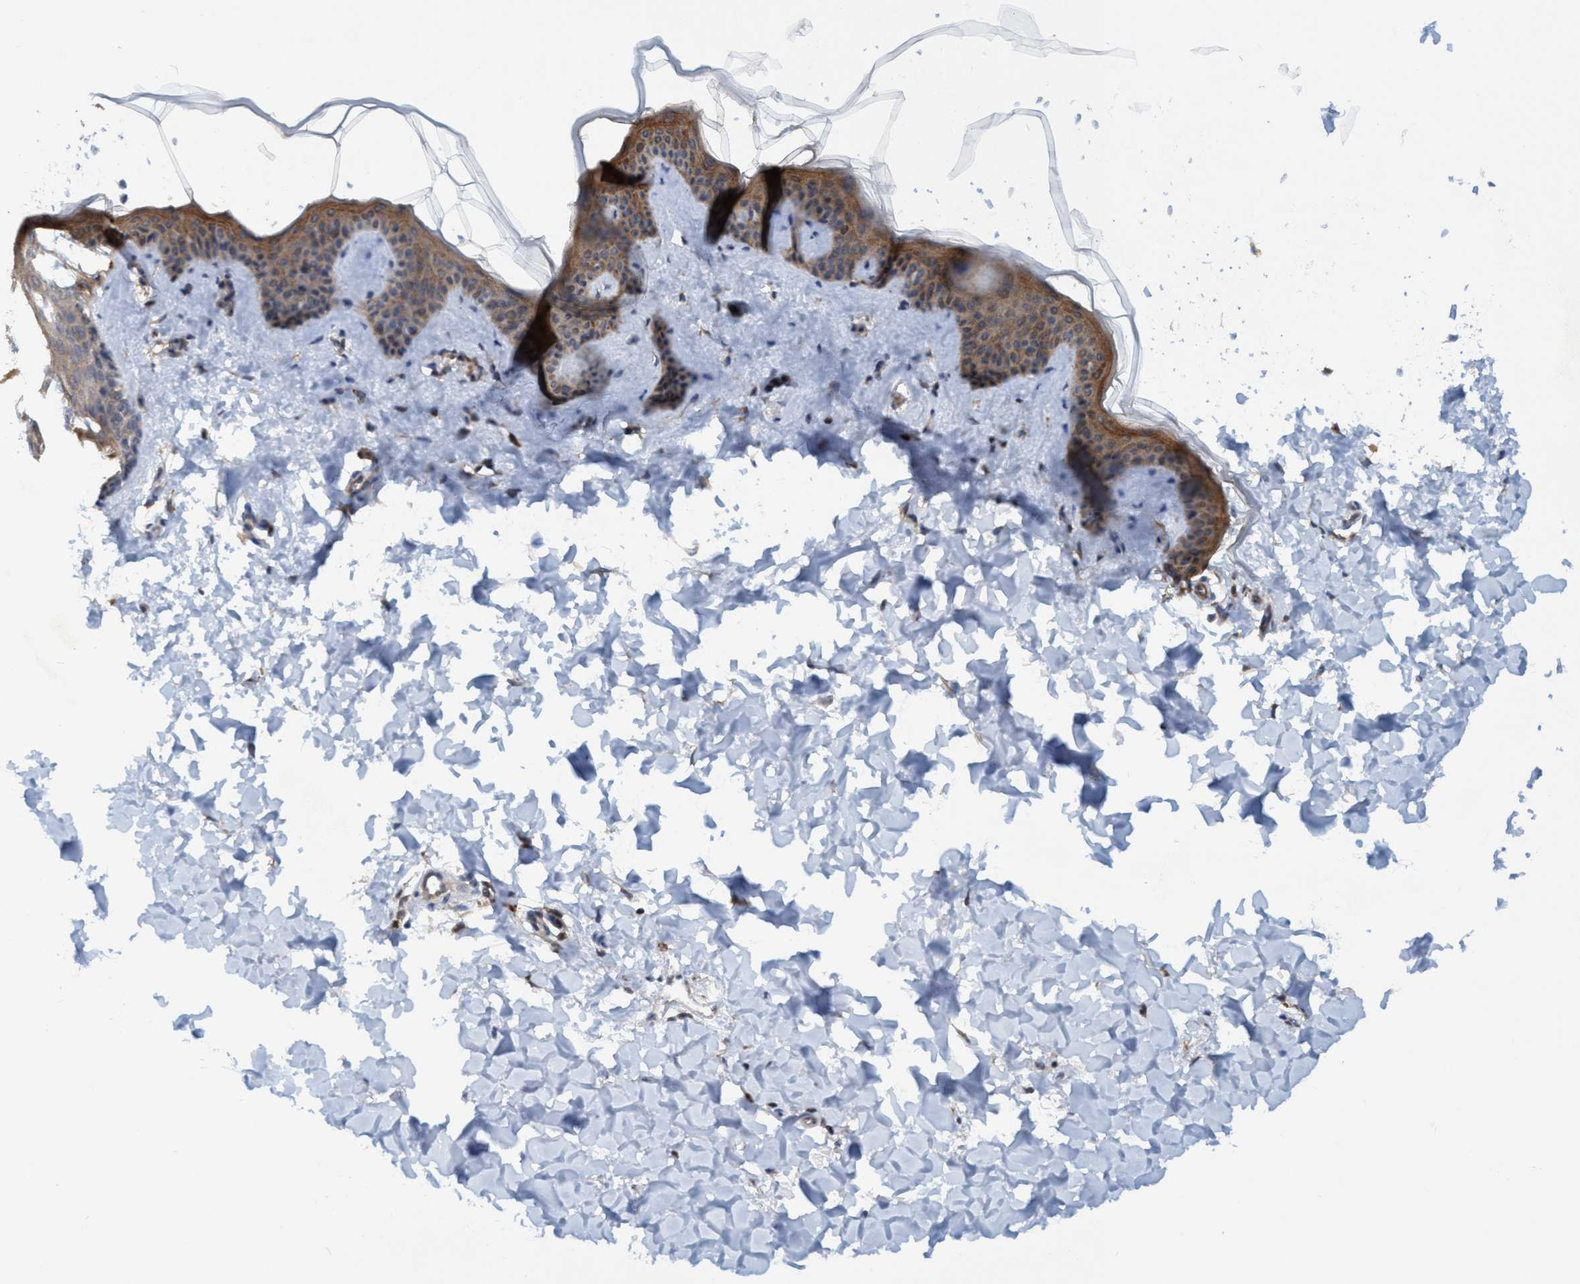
{"staining": {"intensity": "moderate", "quantity": ">75%", "location": "cytoplasmic/membranous"}, "tissue": "skin", "cell_type": "Fibroblasts", "image_type": "normal", "snomed": [{"axis": "morphology", "description": "Normal tissue, NOS"}, {"axis": "topography", "description": "Skin"}], "caption": "Immunohistochemistry (IHC) staining of unremarkable skin, which displays medium levels of moderate cytoplasmic/membranous positivity in about >75% of fibroblasts indicating moderate cytoplasmic/membranous protein expression. The staining was performed using DAB (3,3'-diaminobenzidine) (brown) for protein detection and nuclei were counterstained in hematoxylin (blue).", "gene": "TRIM65", "patient": {"sex": "female", "age": 17}}